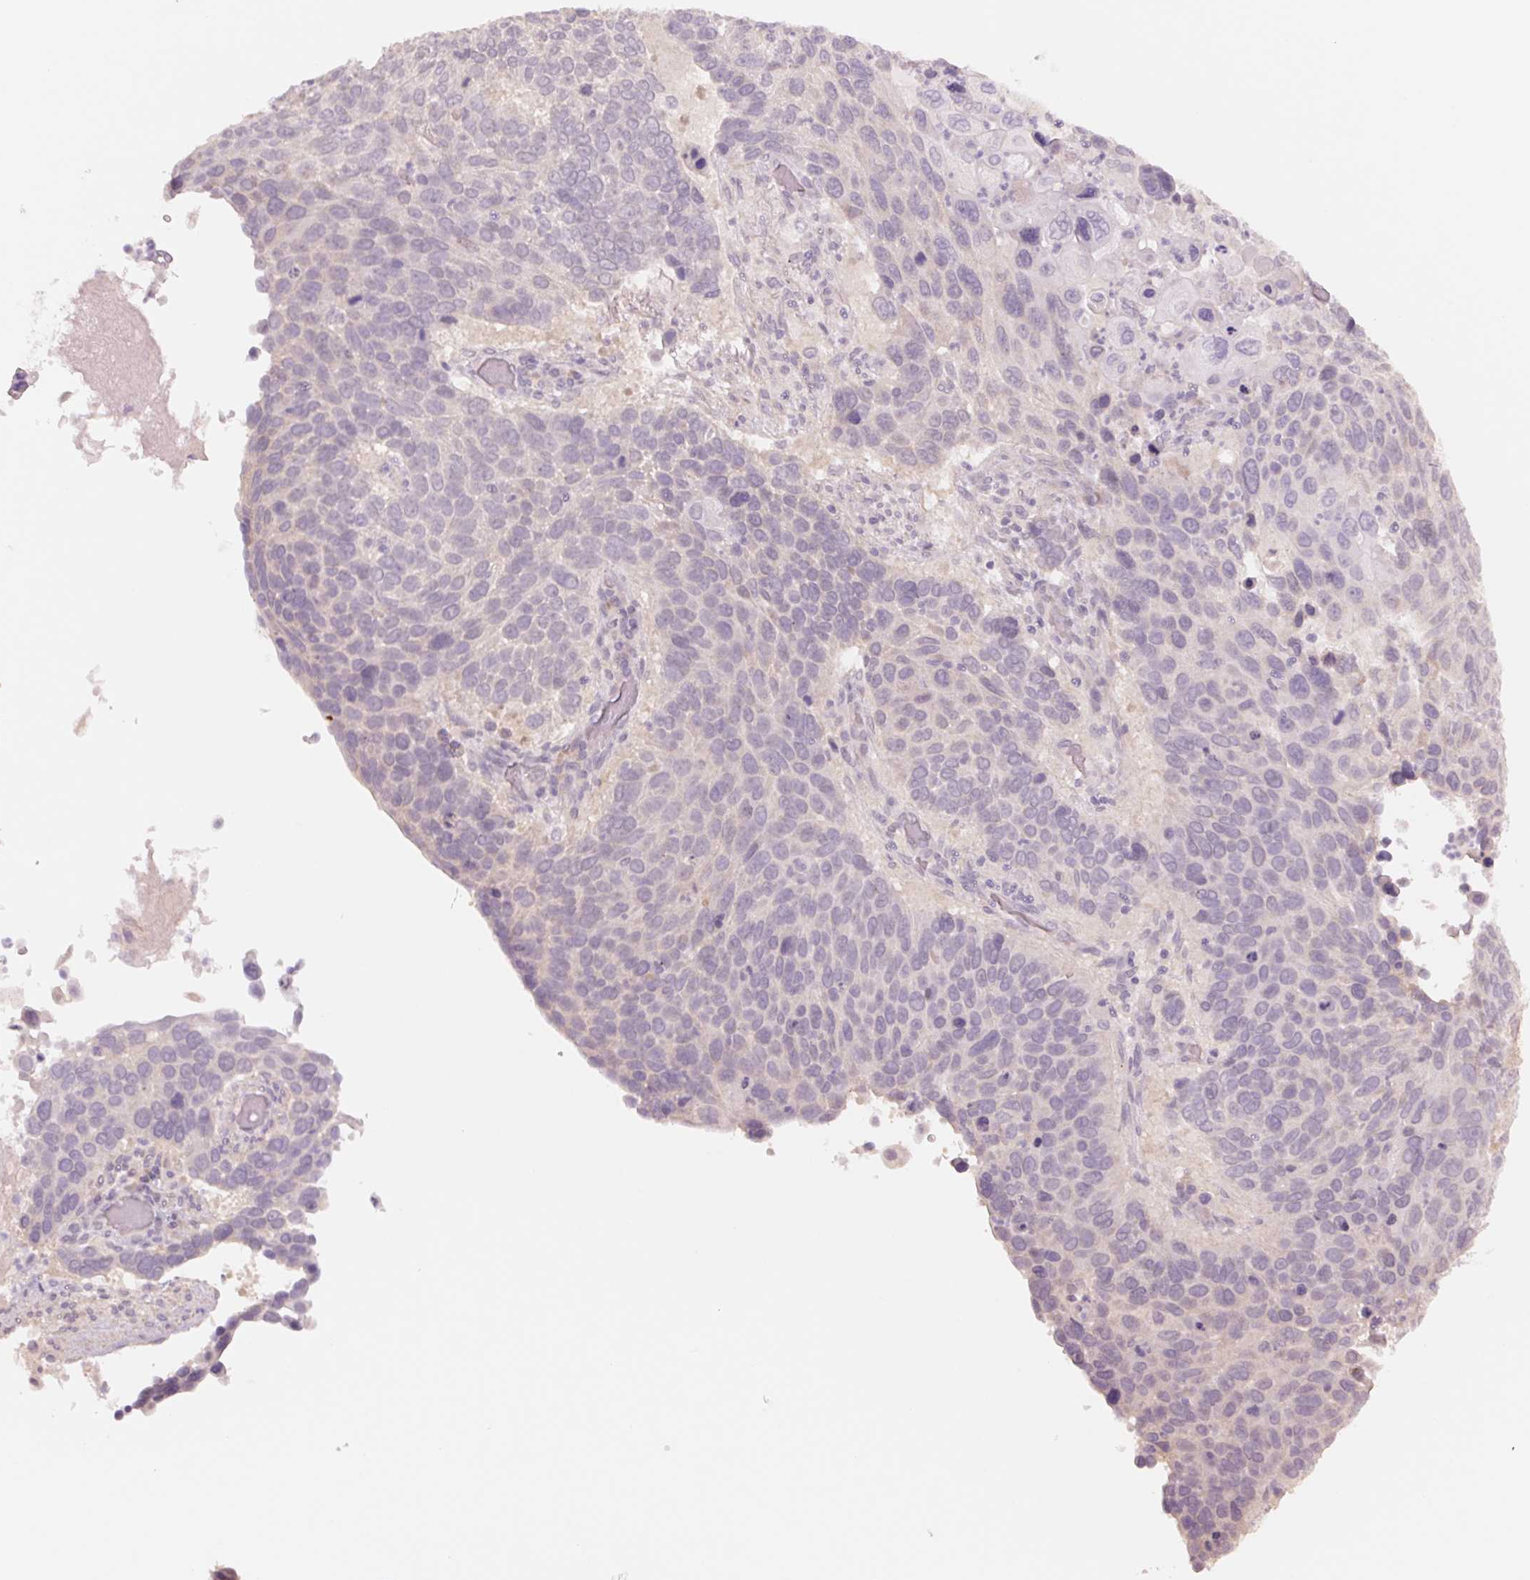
{"staining": {"intensity": "negative", "quantity": "none", "location": "none"}, "tissue": "lung cancer", "cell_type": "Tumor cells", "image_type": "cancer", "snomed": [{"axis": "morphology", "description": "Squamous cell carcinoma, NOS"}, {"axis": "topography", "description": "Lung"}], "caption": "DAB immunohistochemical staining of human lung cancer (squamous cell carcinoma) reveals no significant expression in tumor cells.", "gene": "PPIA", "patient": {"sex": "male", "age": 68}}